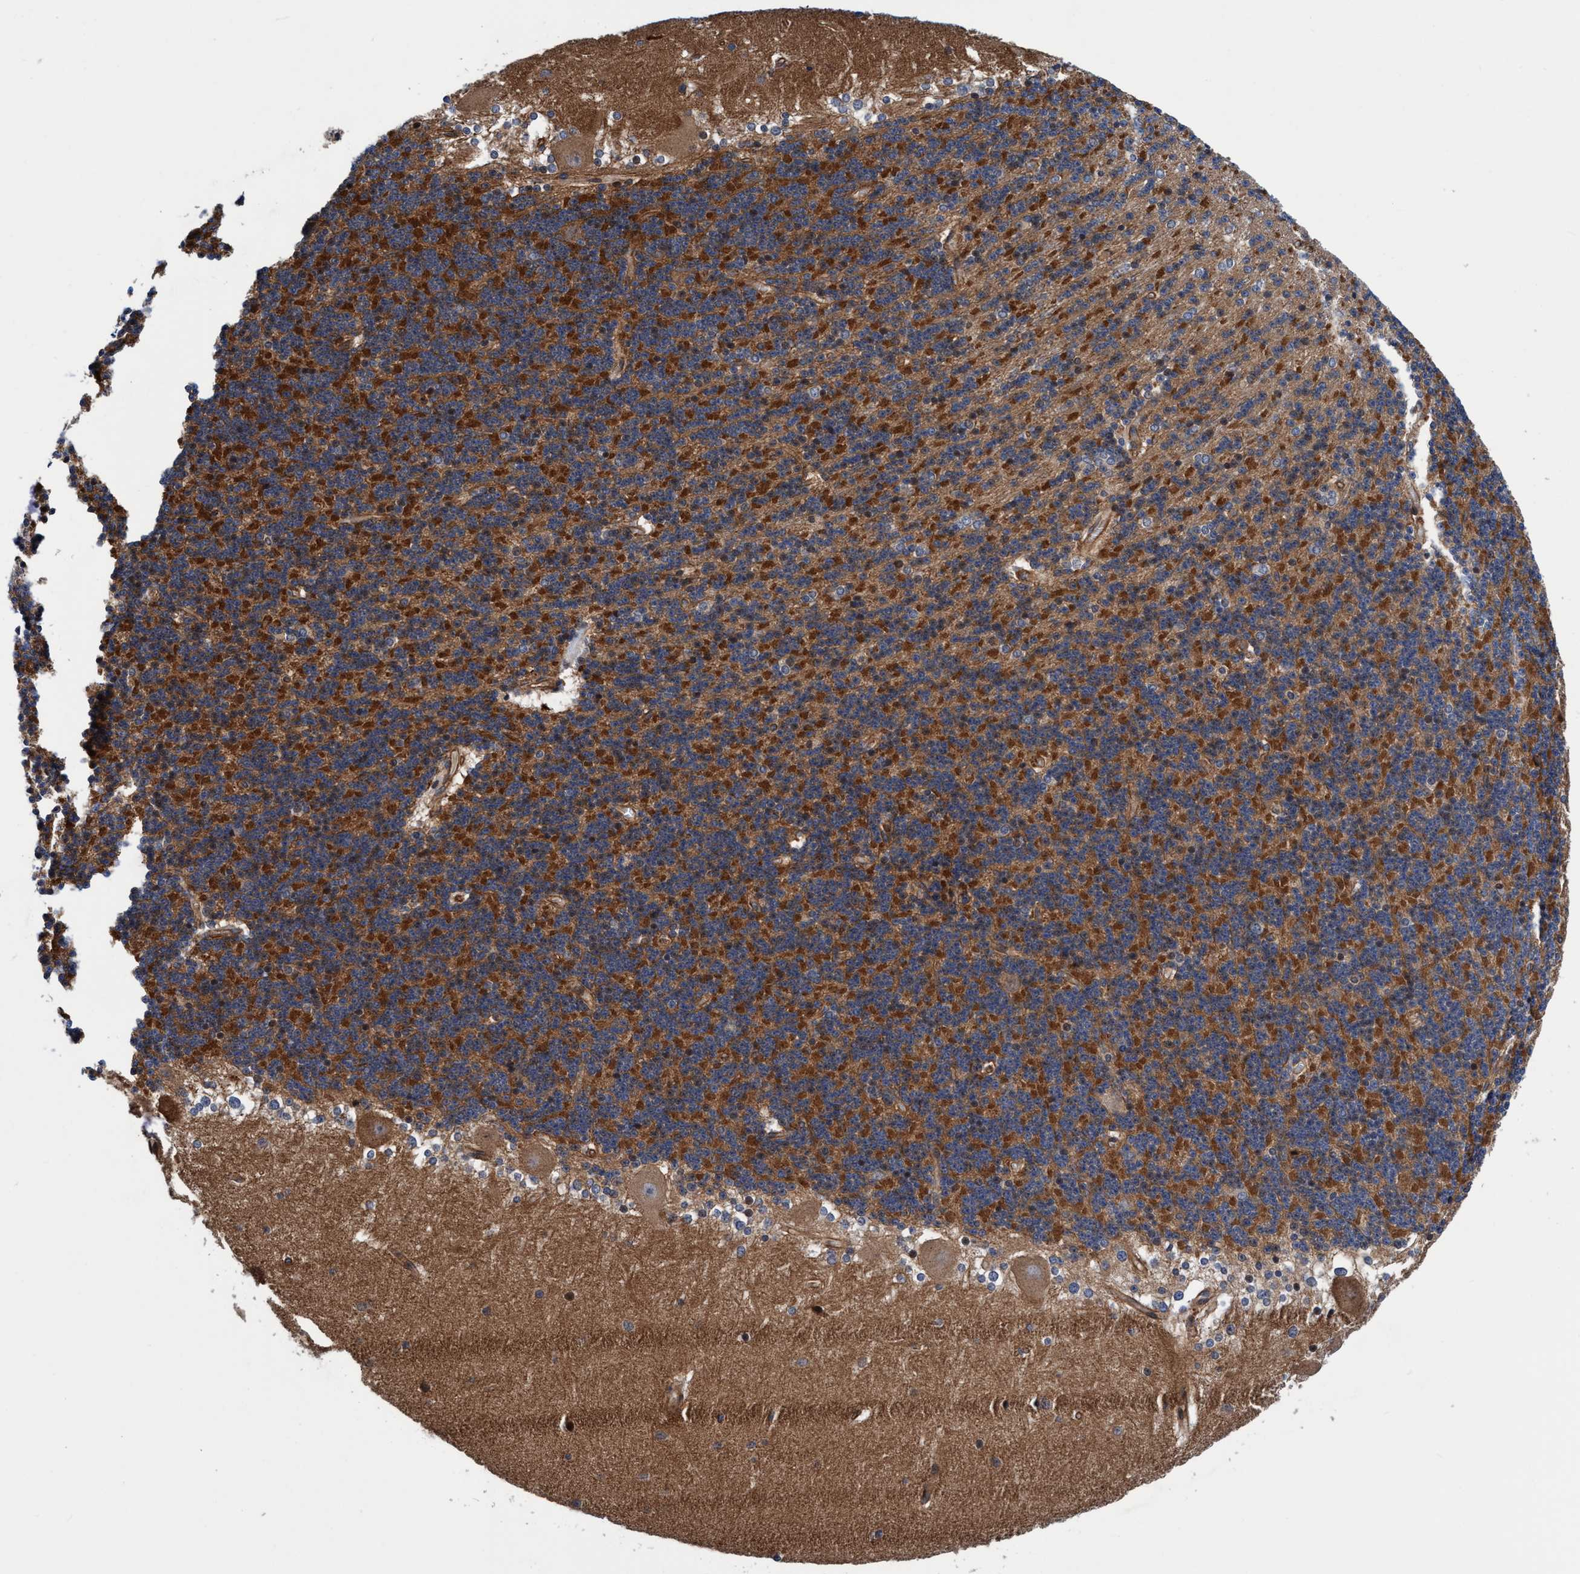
{"staining": {"intensity": "strong", "quantity": ">75%", "location": "cytoplasmic/membranous"}, "tissue": "cerebellum", "cell_type": "Cells in granular layer", "image_type": "normal", "snomed": [{"axis": "morphology", "description": "Normal tissue, NOS"}, {"axis": "topography", "description": "Cerebellum"}], "caption": "This micrograph displays immunohistochemistry (IHC) staining of normal human cerebellum, with high strong cytoplasmic/membranous positivity in approximately >75% of cells in granular layer.", "gene": "MCM3AP", "patient": {"sex": "female", "age": 19}}